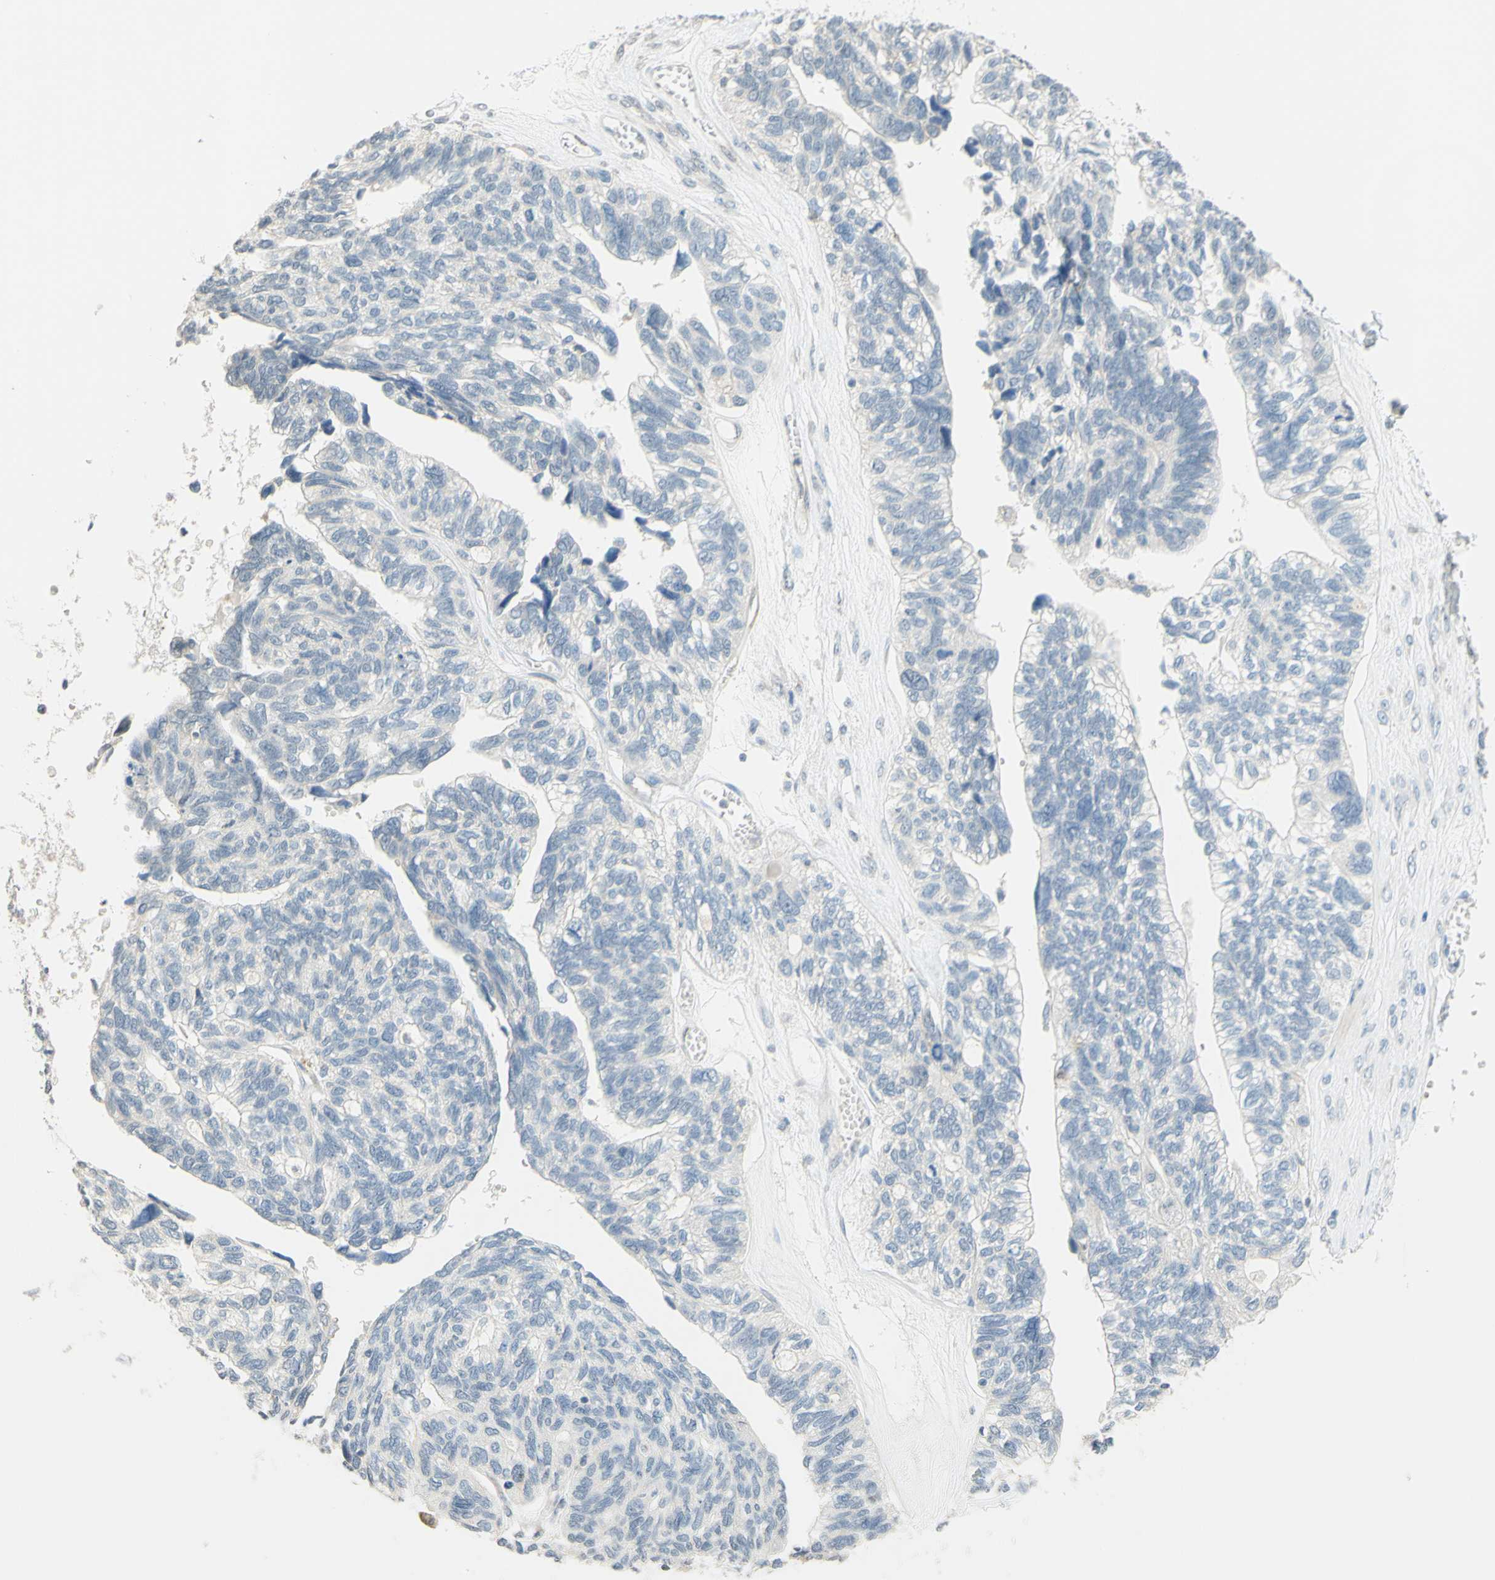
{"staining": {"intensity": "negative", "quantity": "none", "location": "none"}, "tissue": "ovarian cancer", "cell_type": "Tumor cells", "image_type": "cancer", "snomed": [{"axis": "morphology", "description": "Cystadenocarcinoma, serous, NOS"}, {"axis": "topography", "description": "Ovary"}], "caption": "IHC image of ovarian cancer (serous cystadenocarcinoma) stained for a protein (brown), which reveals no staining in tumor cells.", "gene": "MAG", "patient": {"sex": "female", "age": 79}}